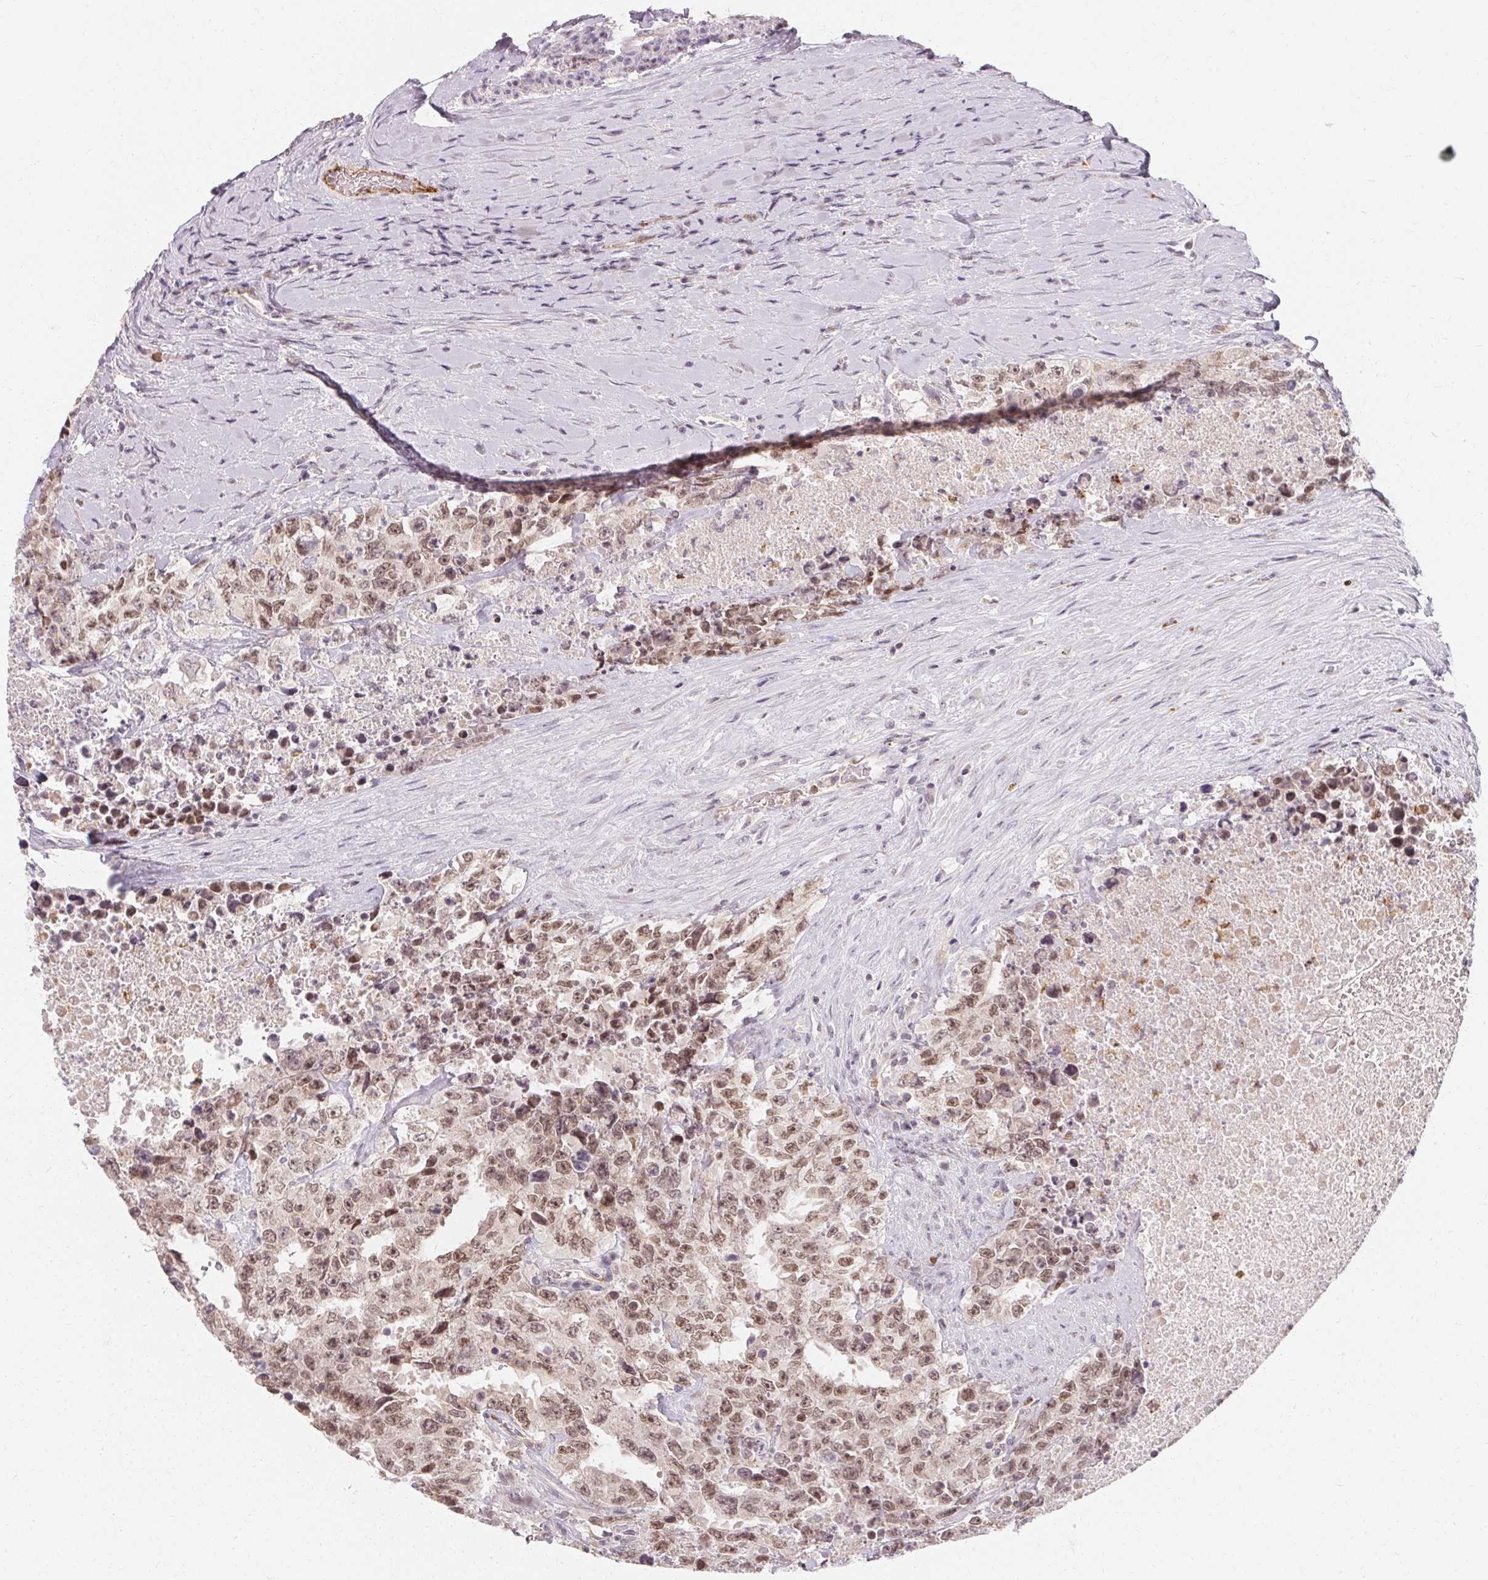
{"staining": {"intensity": "moderate", "quantity": ">75%", "location": "nuclear"}, "tissue": "testis cancer", "cell_type": "Tumor cells", "image_type": "cancer", "snomed": [{"axis": "morphology", "description": "Carcinoma, Embryonal, NOS"}, {"axis": "topography", "description": "Testis"}], "caption": "An image showing moderate nuclear positivity in approximately >75% of tumor cells in embryonal carcinoma (testis), as visualized by brown immunohistochemical staining.", "gene": "CLCNKB", "patient": {"sex": "male", "age": 24}}